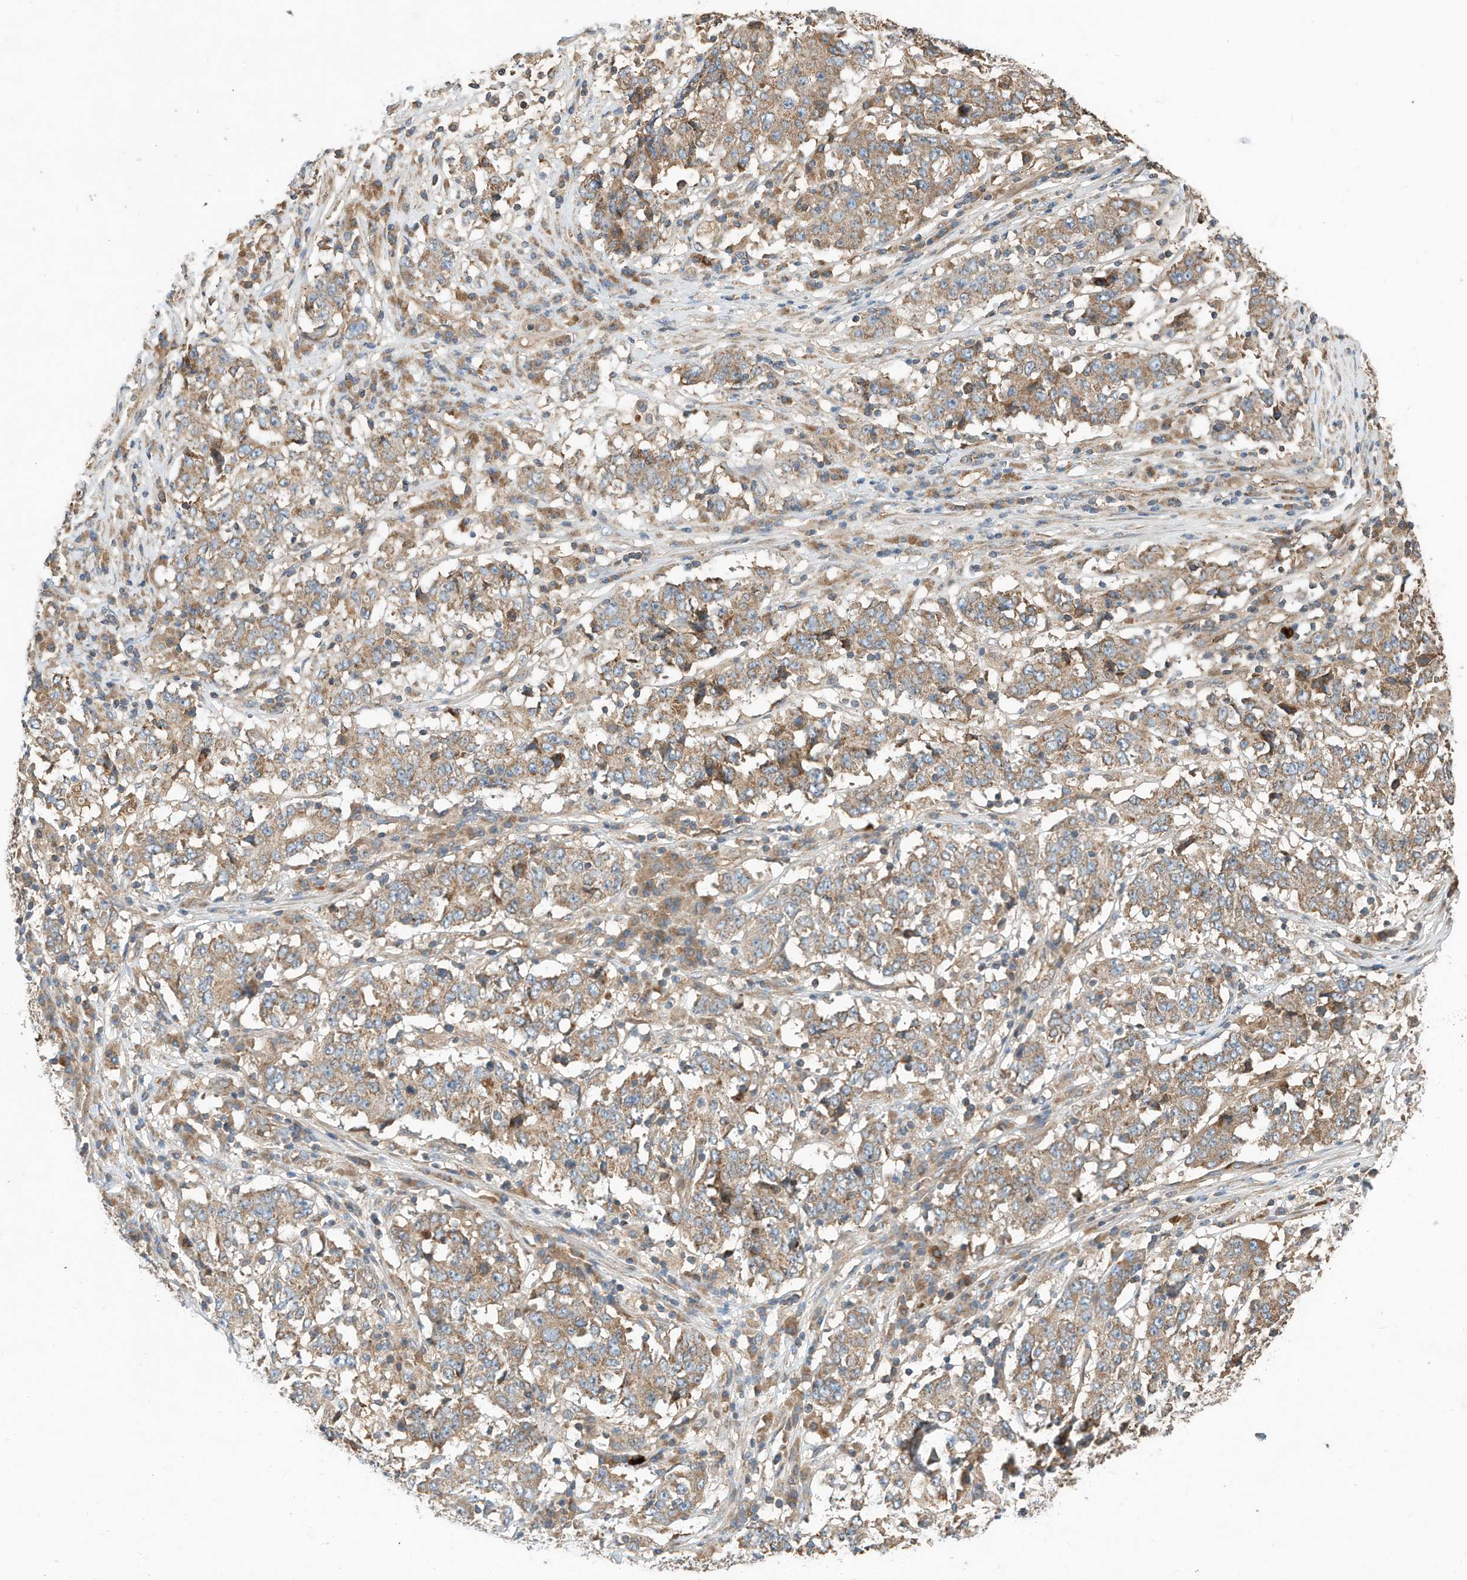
{"staining": {"intensity": "moderate", "quantity": ">75%", "location": "cytoplasmic/membranous"}, "tissue": "stomach cancer", "cell_type": "Tumor cells", "image_type": "cancer", "snomed": [{"axis": "morphology", "description": "Adenocarcinoma, NOS"}, {"axis": "topography", "description": "Stomach"}], "caption": "This is an image of IHC staining of stomach cancer, which shows moderate staining in the cytoplasmic/membranous of tumor cells.", "gene": "CPAMD8", "patient": {"sex": "male", "age": 59}}